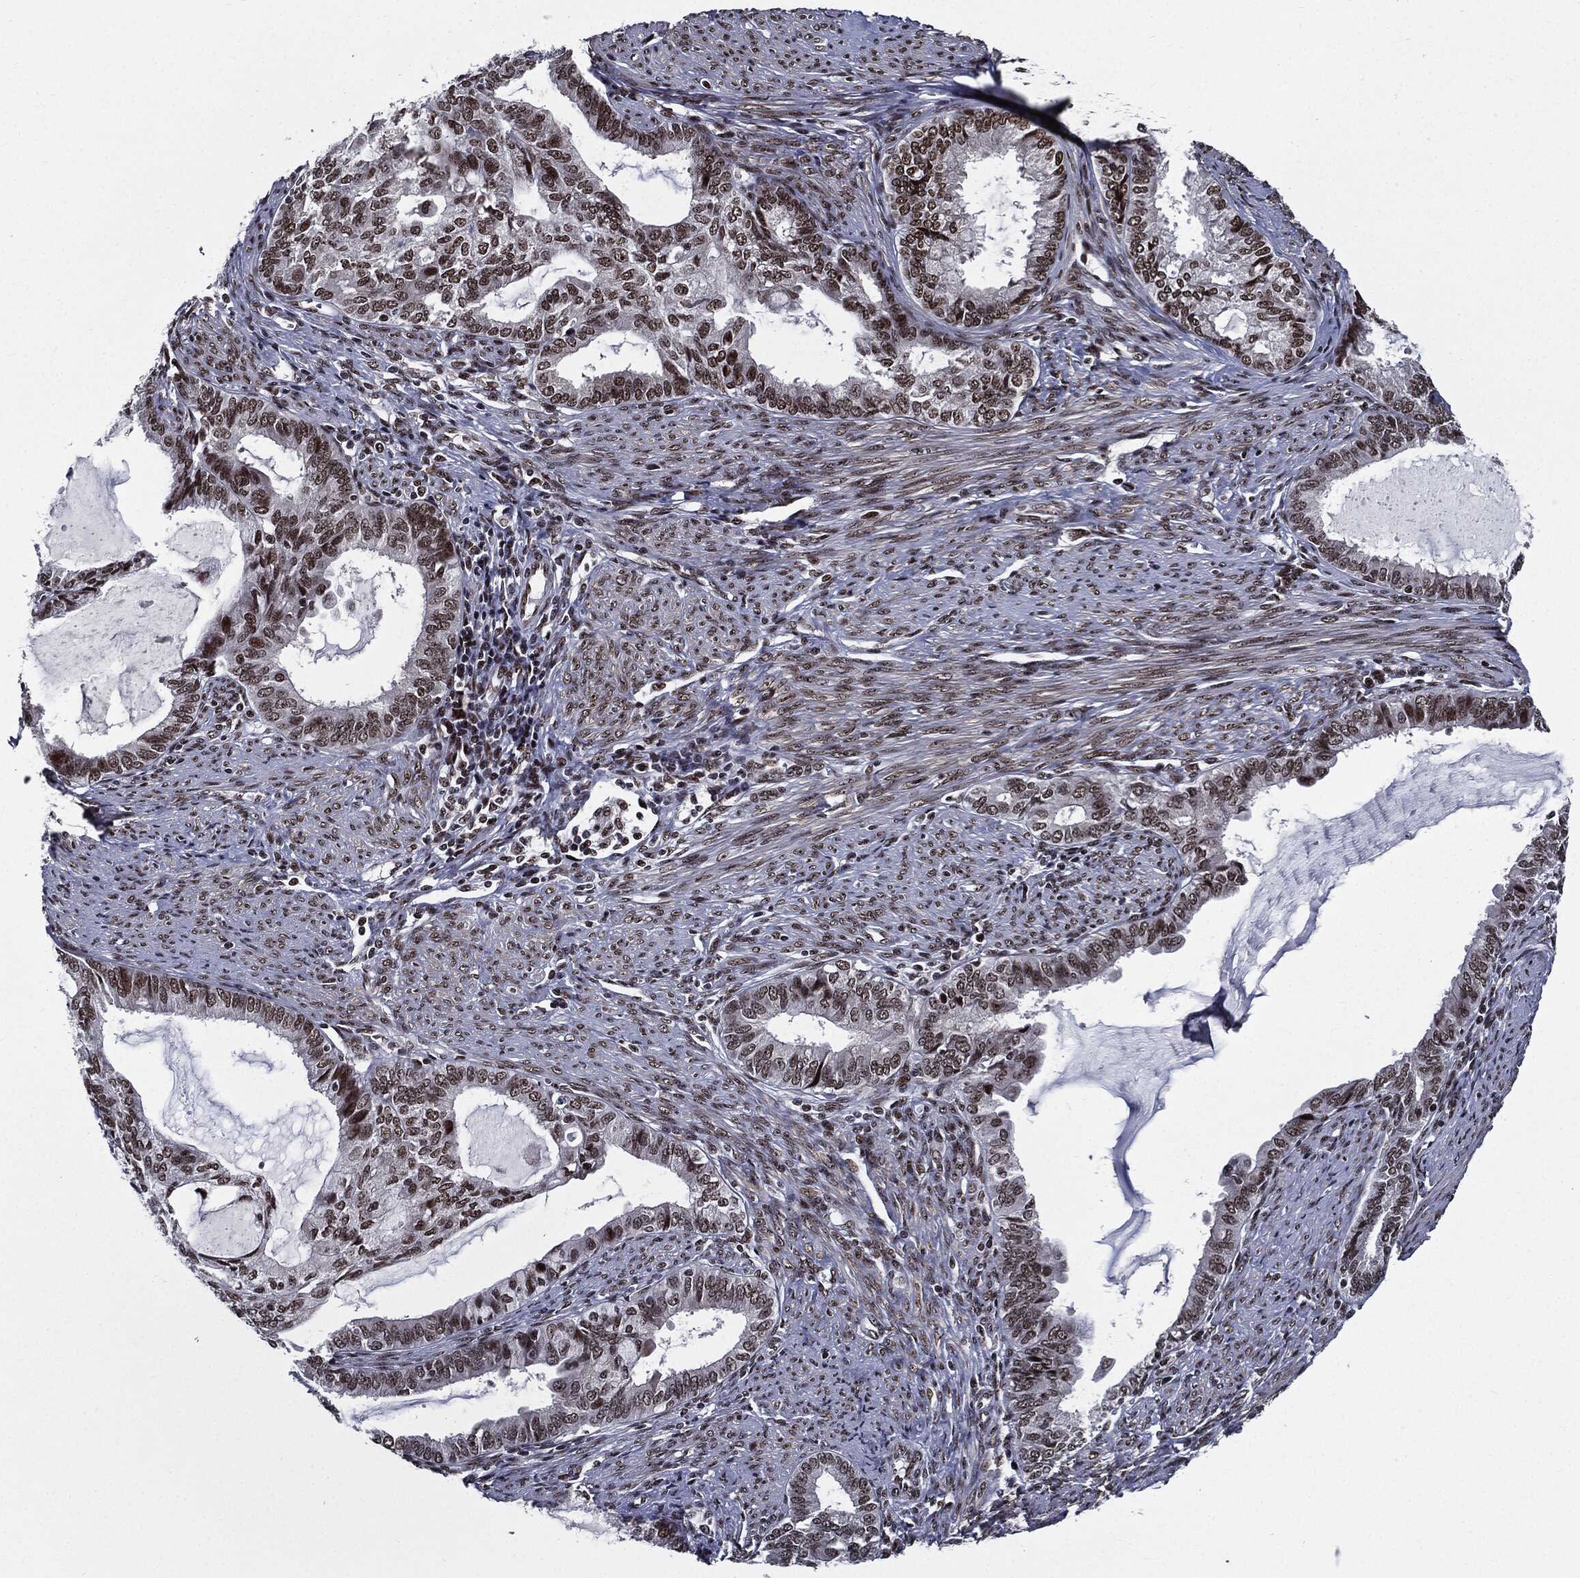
{"staining": {"intensity": "moderate", "quantity": "25%-75%", "location": "nuclear"}, "tissue": "endometrial cancer", "cell_type": "Tumor cells", "image_type": "cancer", "snomed": [{"axis": "morphology", "description": "Adenocarcinoma, NOS"}, {"axis": "topography", "description": "Endometrium"}], "caption": "Adenocarcinoma (endometrial) stained with a protein marker displays moderate staining in tumor cells.", "gene": "ZFP91", "patient": {"sex": "female", "age": 86}}